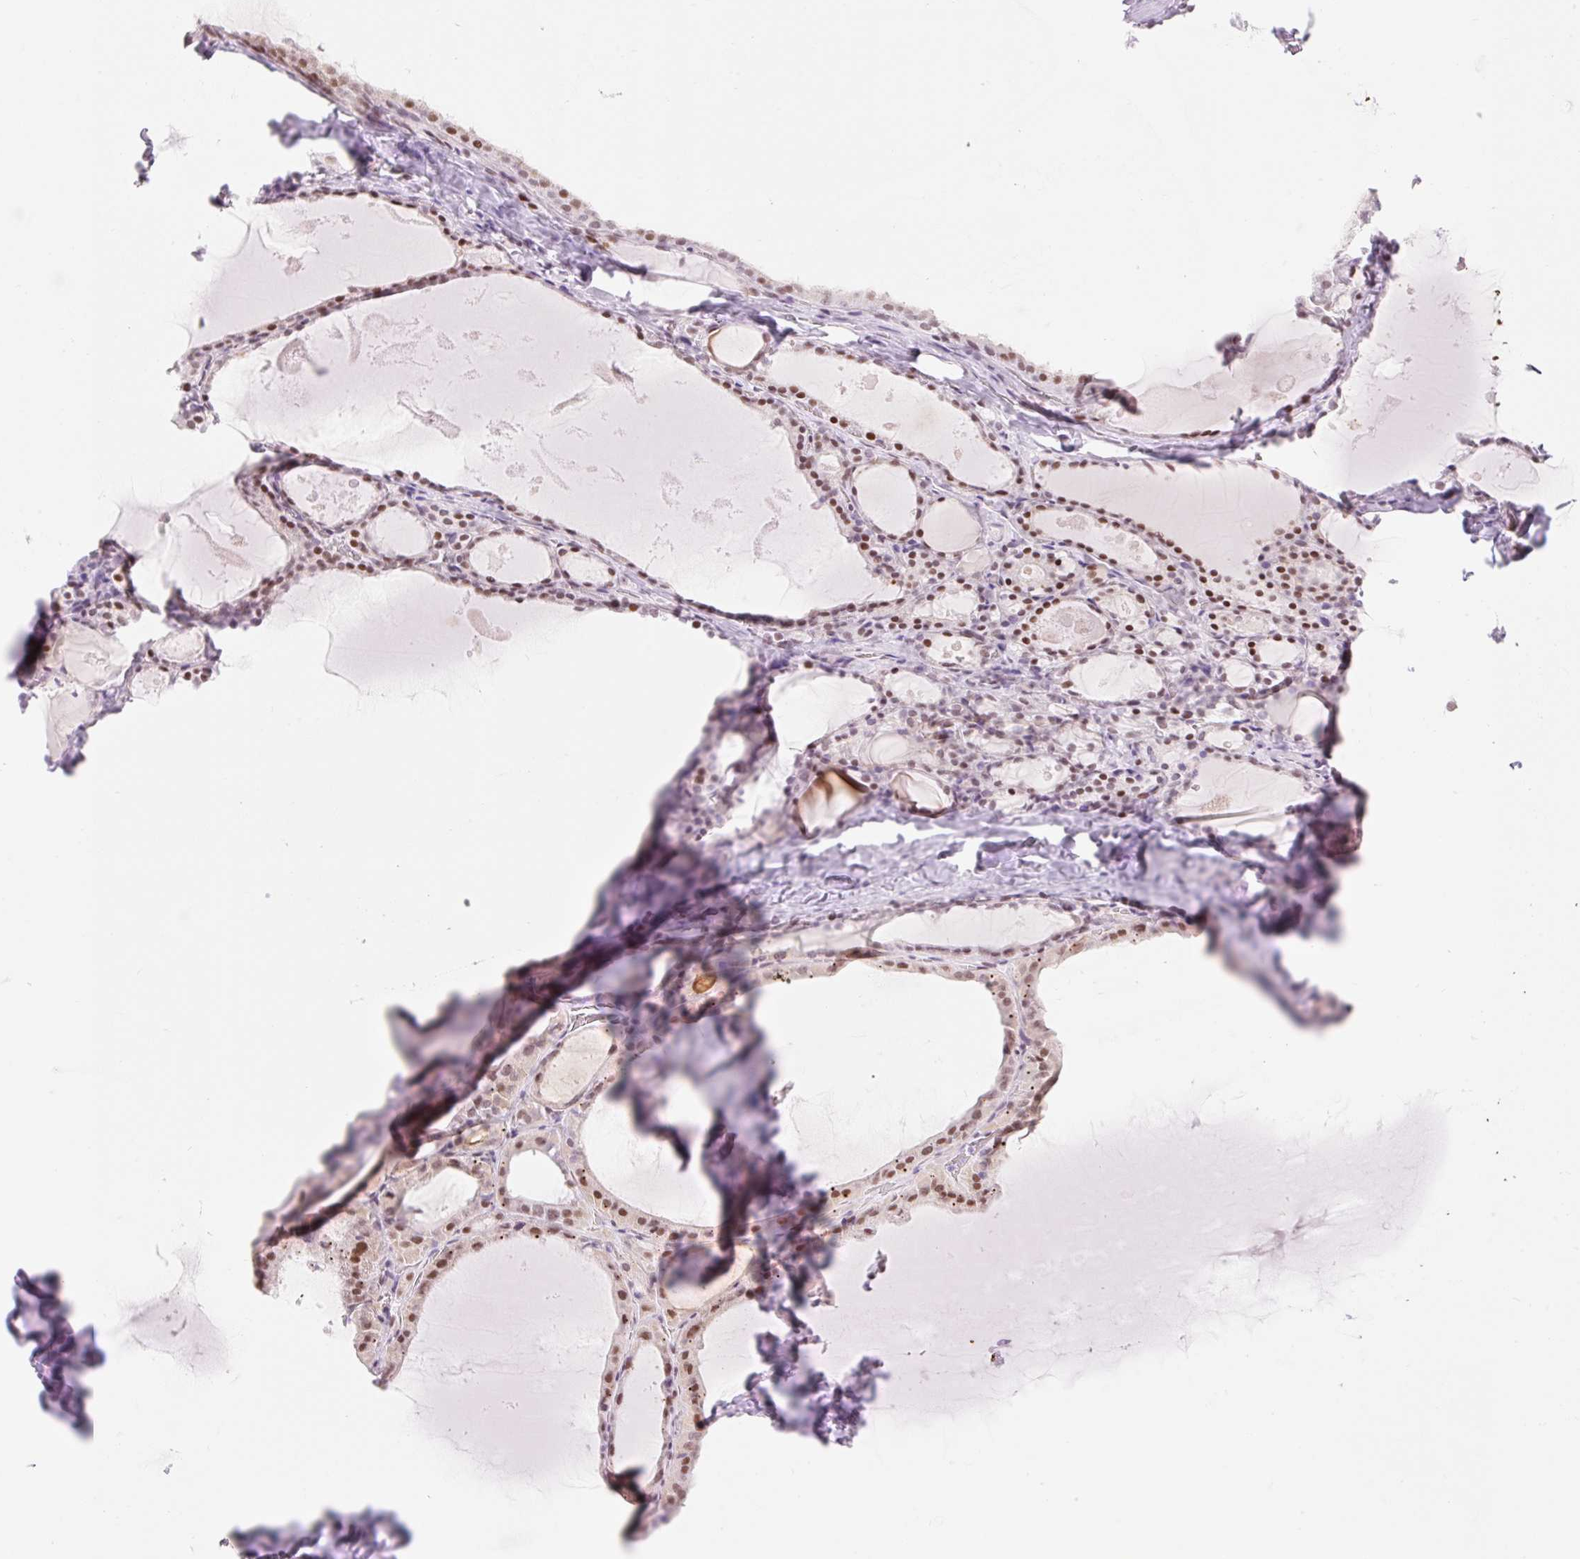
{"staining": {"intensity": "moderate", "quantity": ">75%", "location": "nuclear"}, "tissue": "thyroid gland", "cell_type": "Glandular cells", "image_type": "normal", "snomed": [{"axis": "morphology", "description": "Normal tissue, NOS"}, {"axis": "topography", "description": "Thyroid gland"}], "caption": "About >75% of glandular cells in unremarkable thyroid gland demonstrate moderate nuclear protein expression as visualized by brown immunohistochemical staining.", "gene": "H2BW1", "patient": {"sex": "male", "age": 56}}